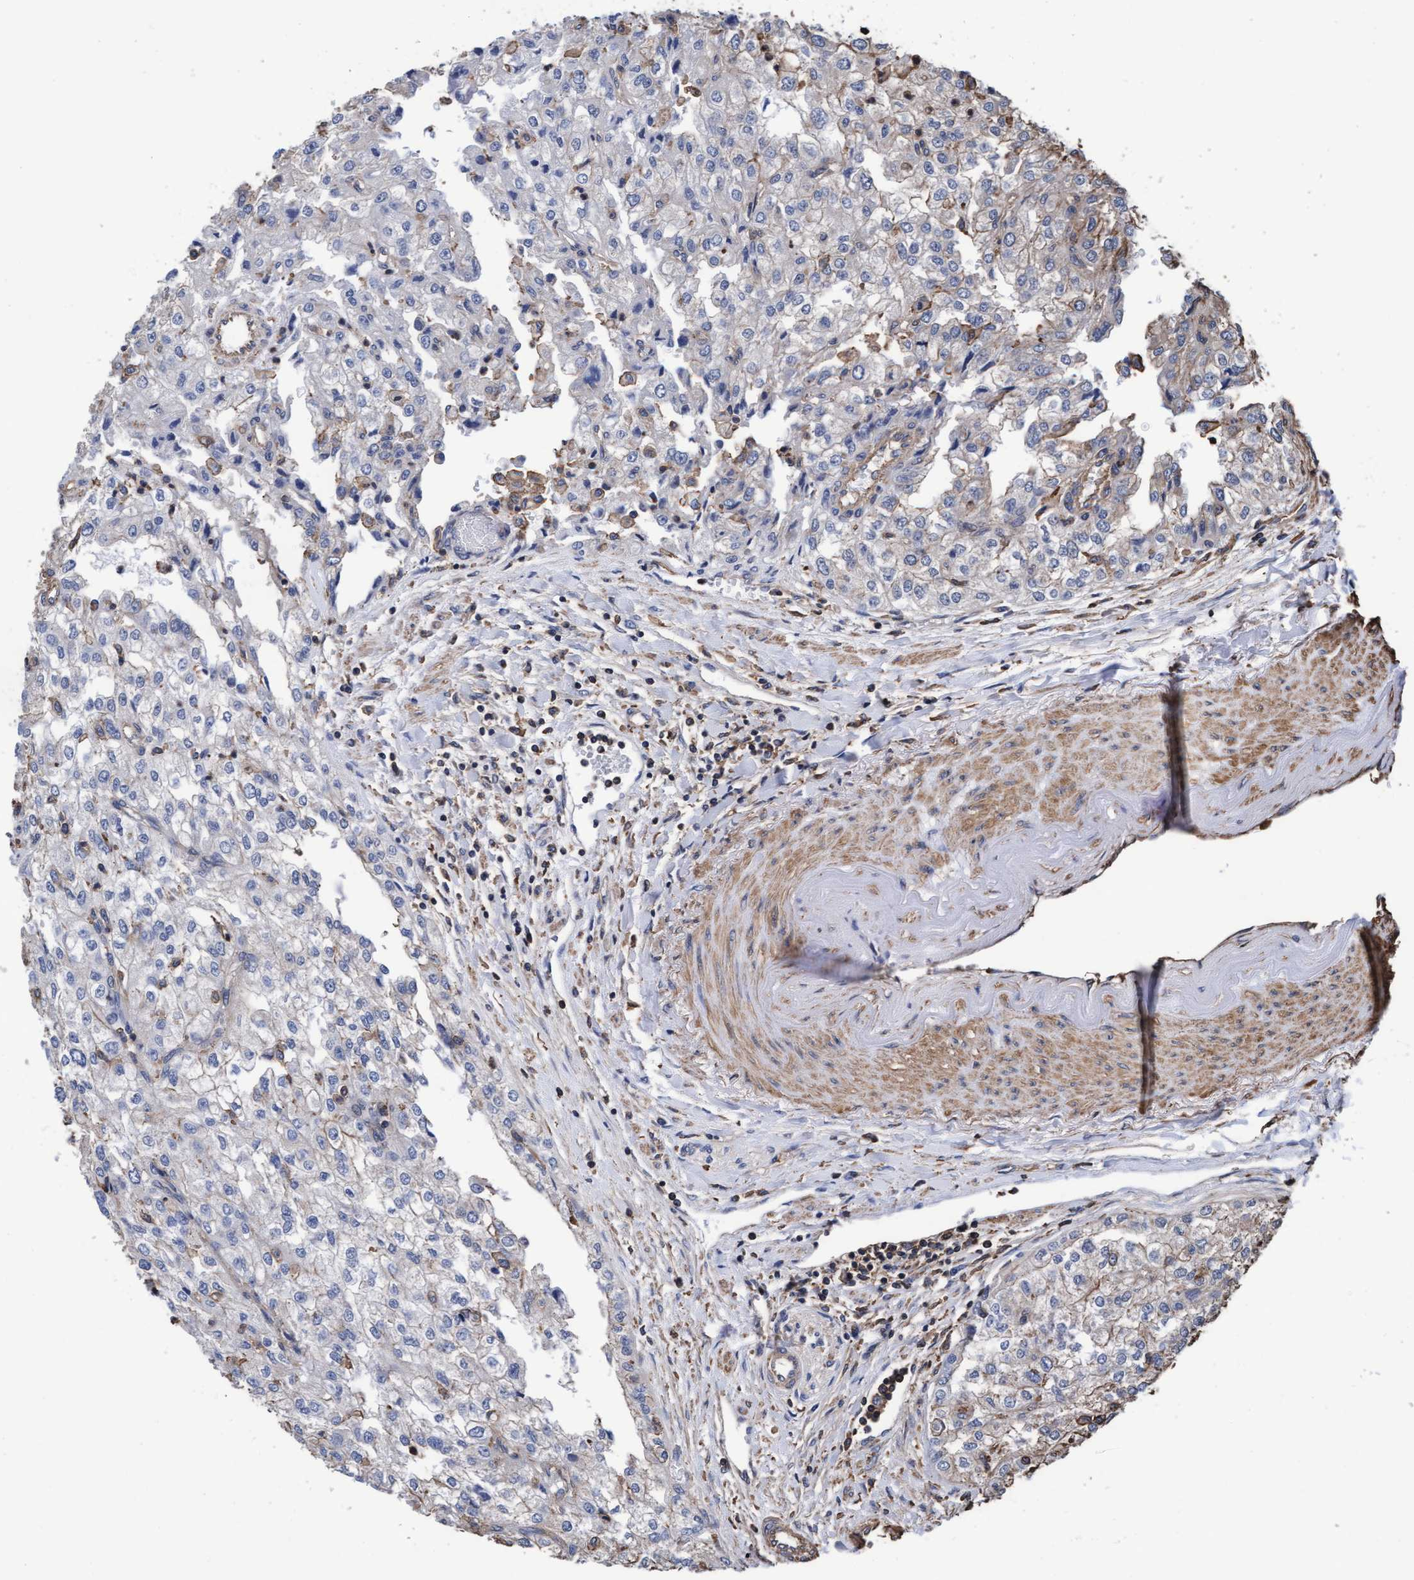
{"staining": {"intensity": "negative", "quantity": "none", "location": "none"}, "tissue": "renal cancer", "cell_type": "Tumor cells", "image_type": "cancer", "snomed": [{"axis": "morphology", "description": "Adenocarcinoma, NOS"}, {"axis": "topography", "description": "Kidney"}], "caption": "Renal cancer (adenocarcinoma) stained for a protein using immunohistochemistry (IHC) reveals no positivity tumor cells.", "gene": "GRHPR", "patient": {"sex": "female", "age": 54}}